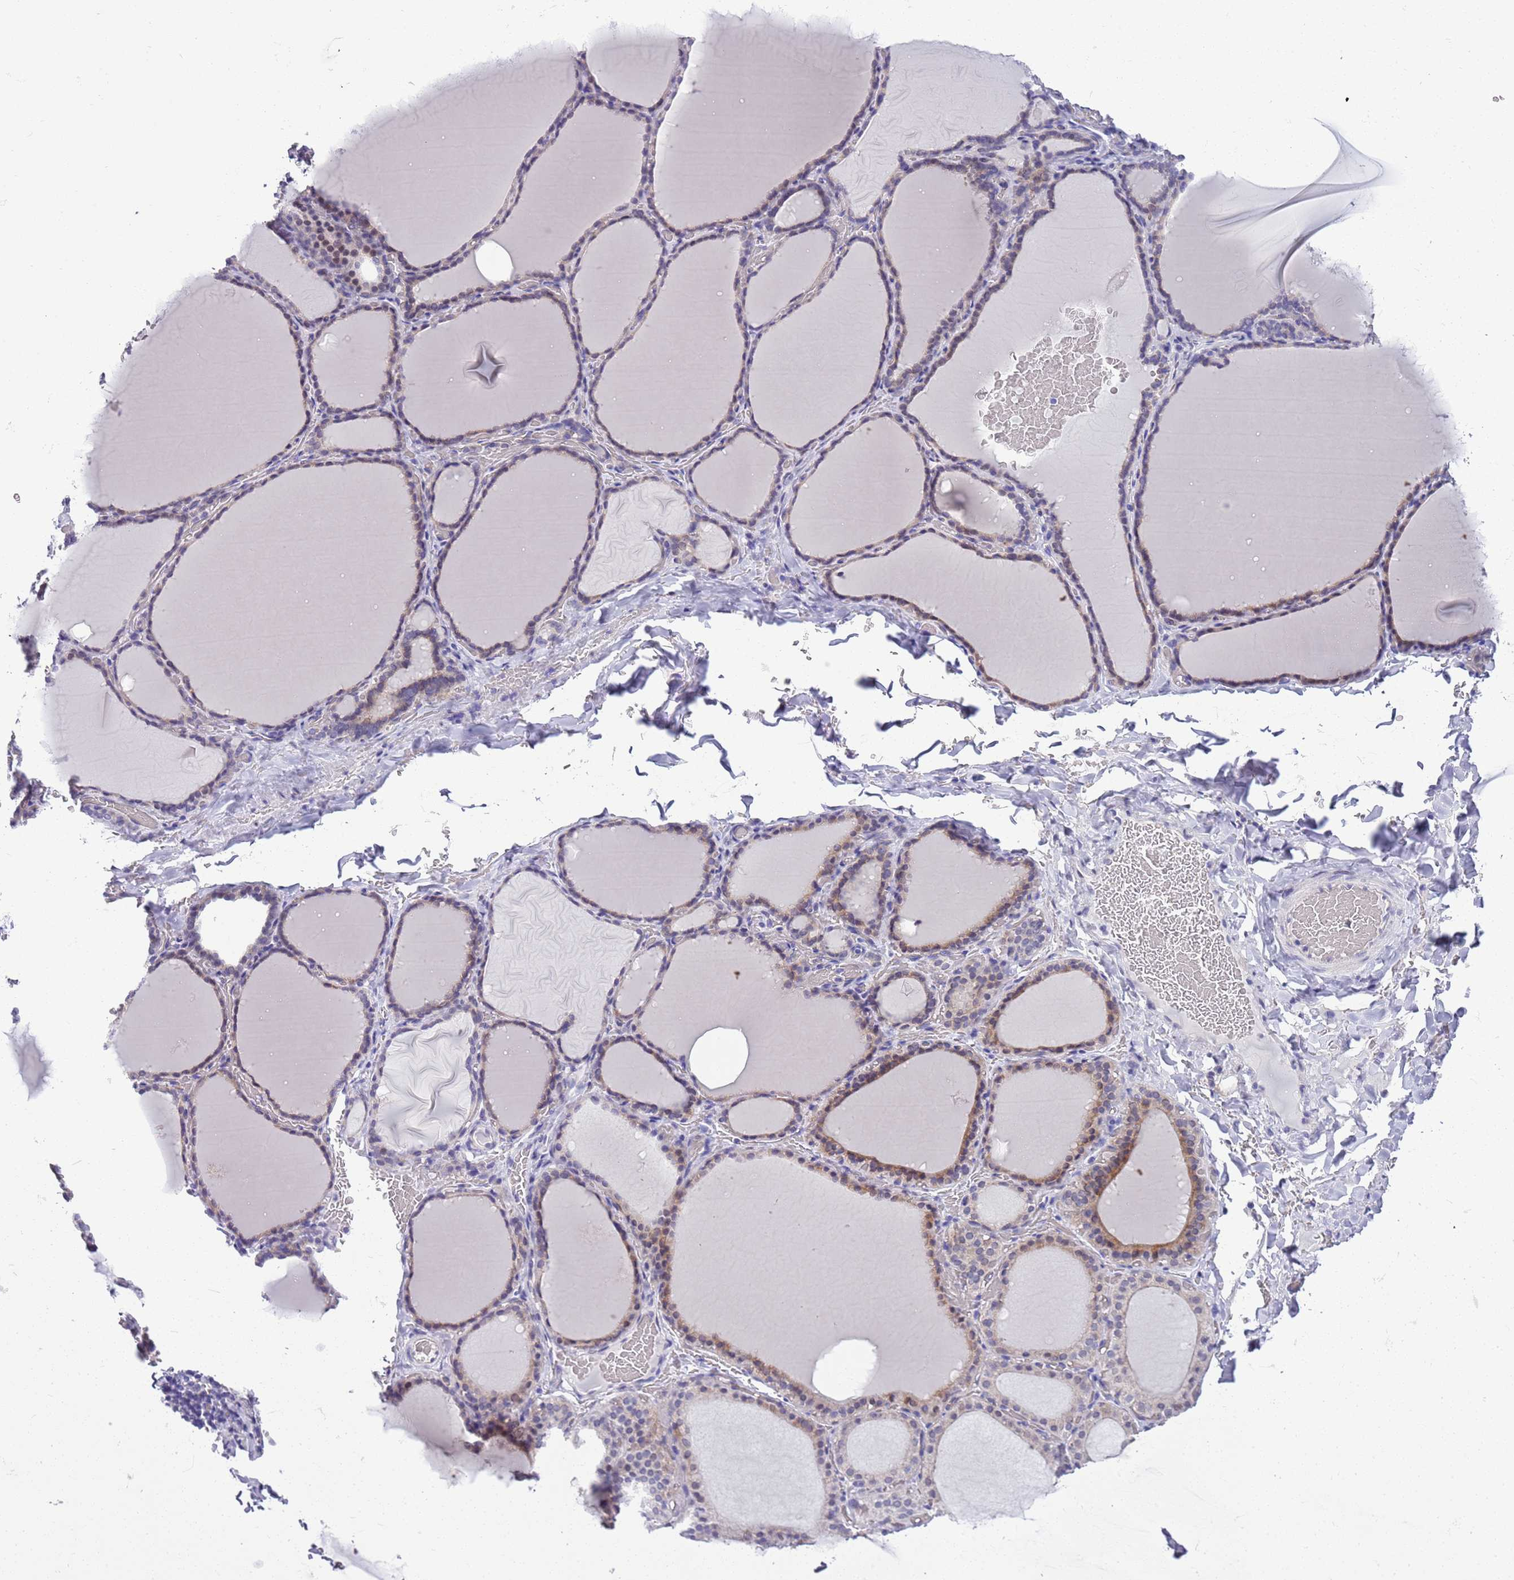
{"staining": {"intensity": "weak", "quantity": "25%-75%", "location": "cytoplasmic/membranous,nuclear"}, "tissue": "thyroid gland", "cell_type": "Glandular cells", "image_type": "normal", "snomed": [{"axis": "morphology", "description": "Normal tissue, NOS"}, {"axis": "topography", "description": "Thyroid gland"}], "caption": "The immunohistochemical stain shows weak cytoplasmic/membranous,nuclear expression in glandular cells of normal thyroid gland.", "gene": "BRMS1L", "patient": {"sex": "female", "age": 39}}